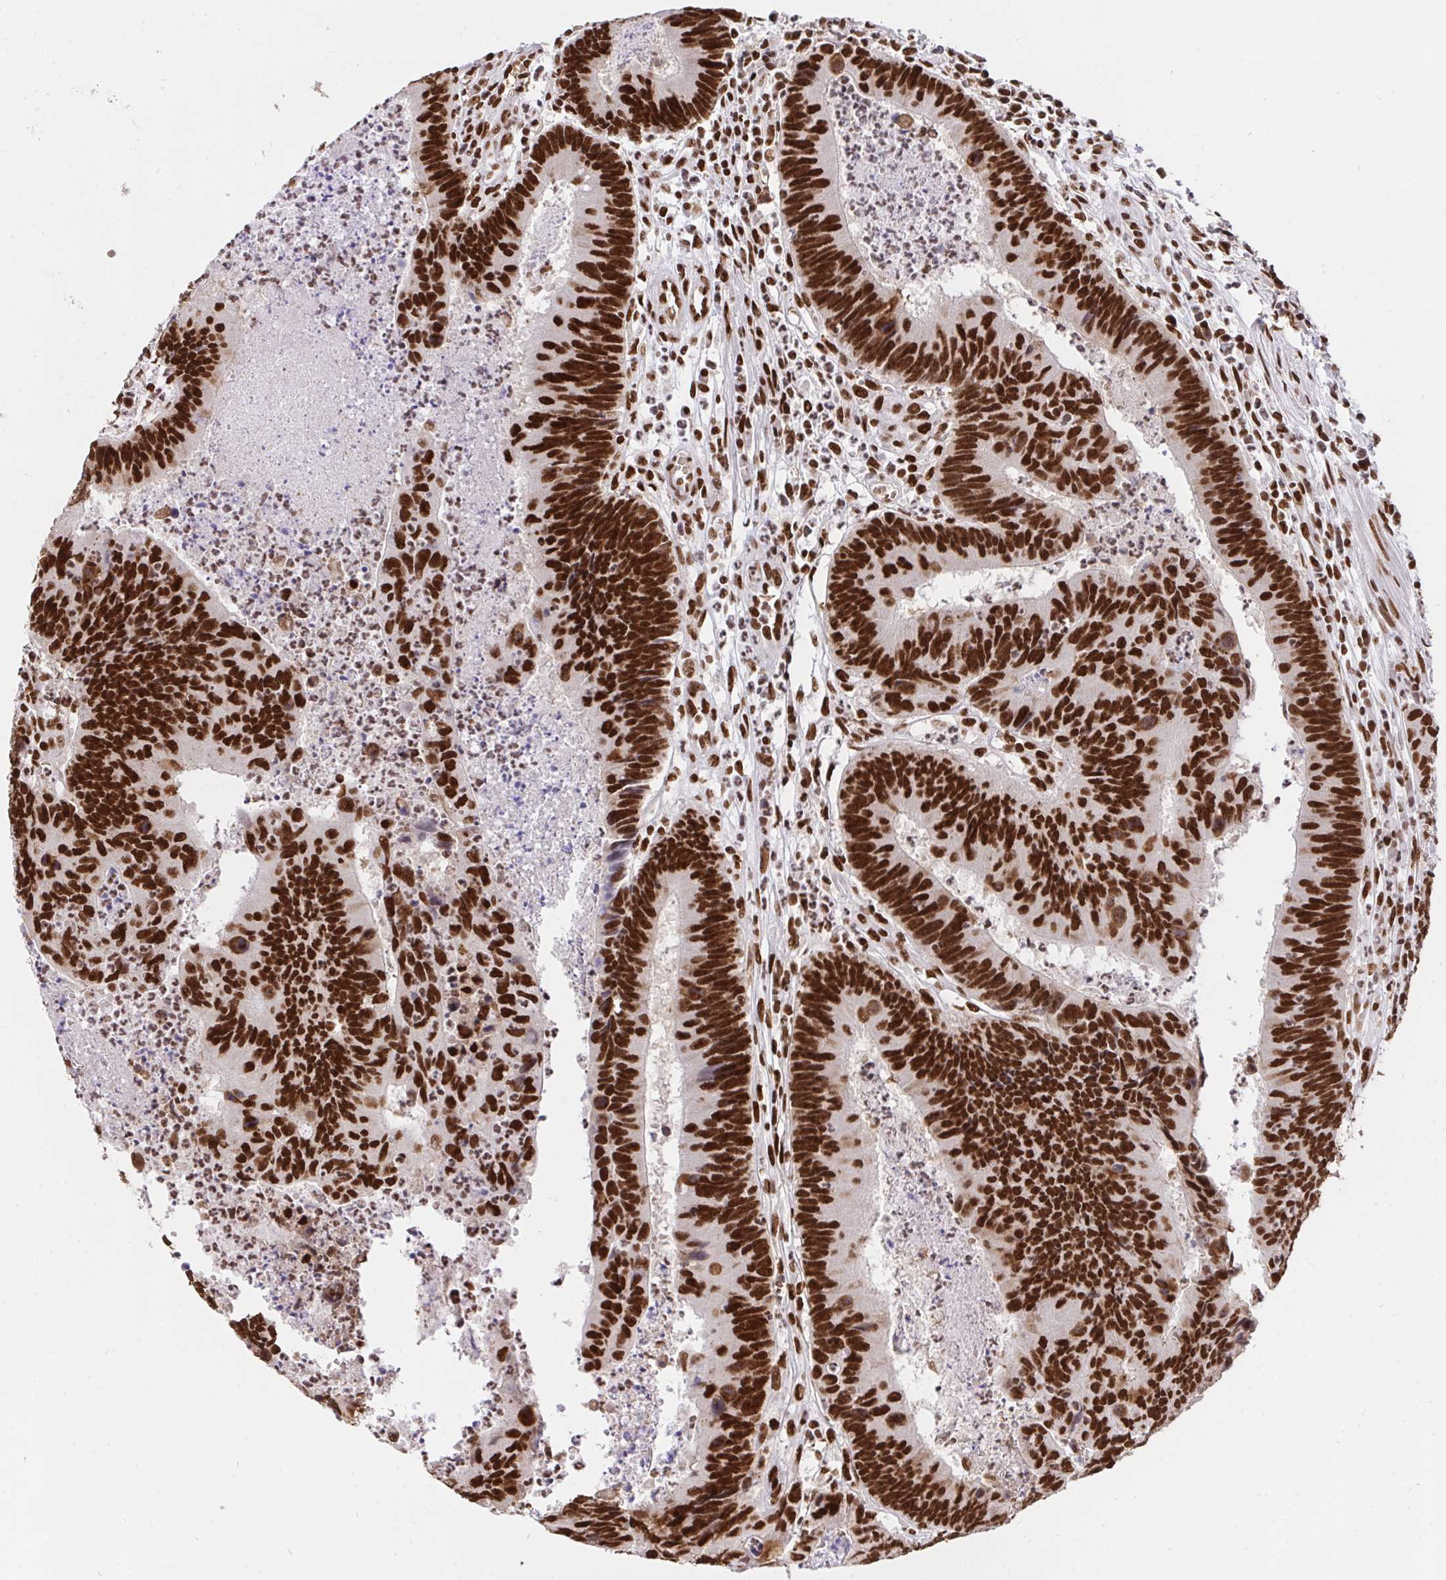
{"staining": {"intensity": "strong", "quantity": ">75%", "location": "nuclear"}, "tissue": "colorectal cancer", "cell_type": "Tumor cells", "image_type": "cancer", "snomed": [{"axis": "morphology", "description": "Adenocarcinoma, NOS"}, {"axis": "topography", "description": "Colon"}], "caption": "Human colorectal cancer (adenocarcinoma) stained with a protein marker reveals strong staining in tumor cells.", "gene": "HNRNPL", "patient": {"sex": "female", "age": 67}}